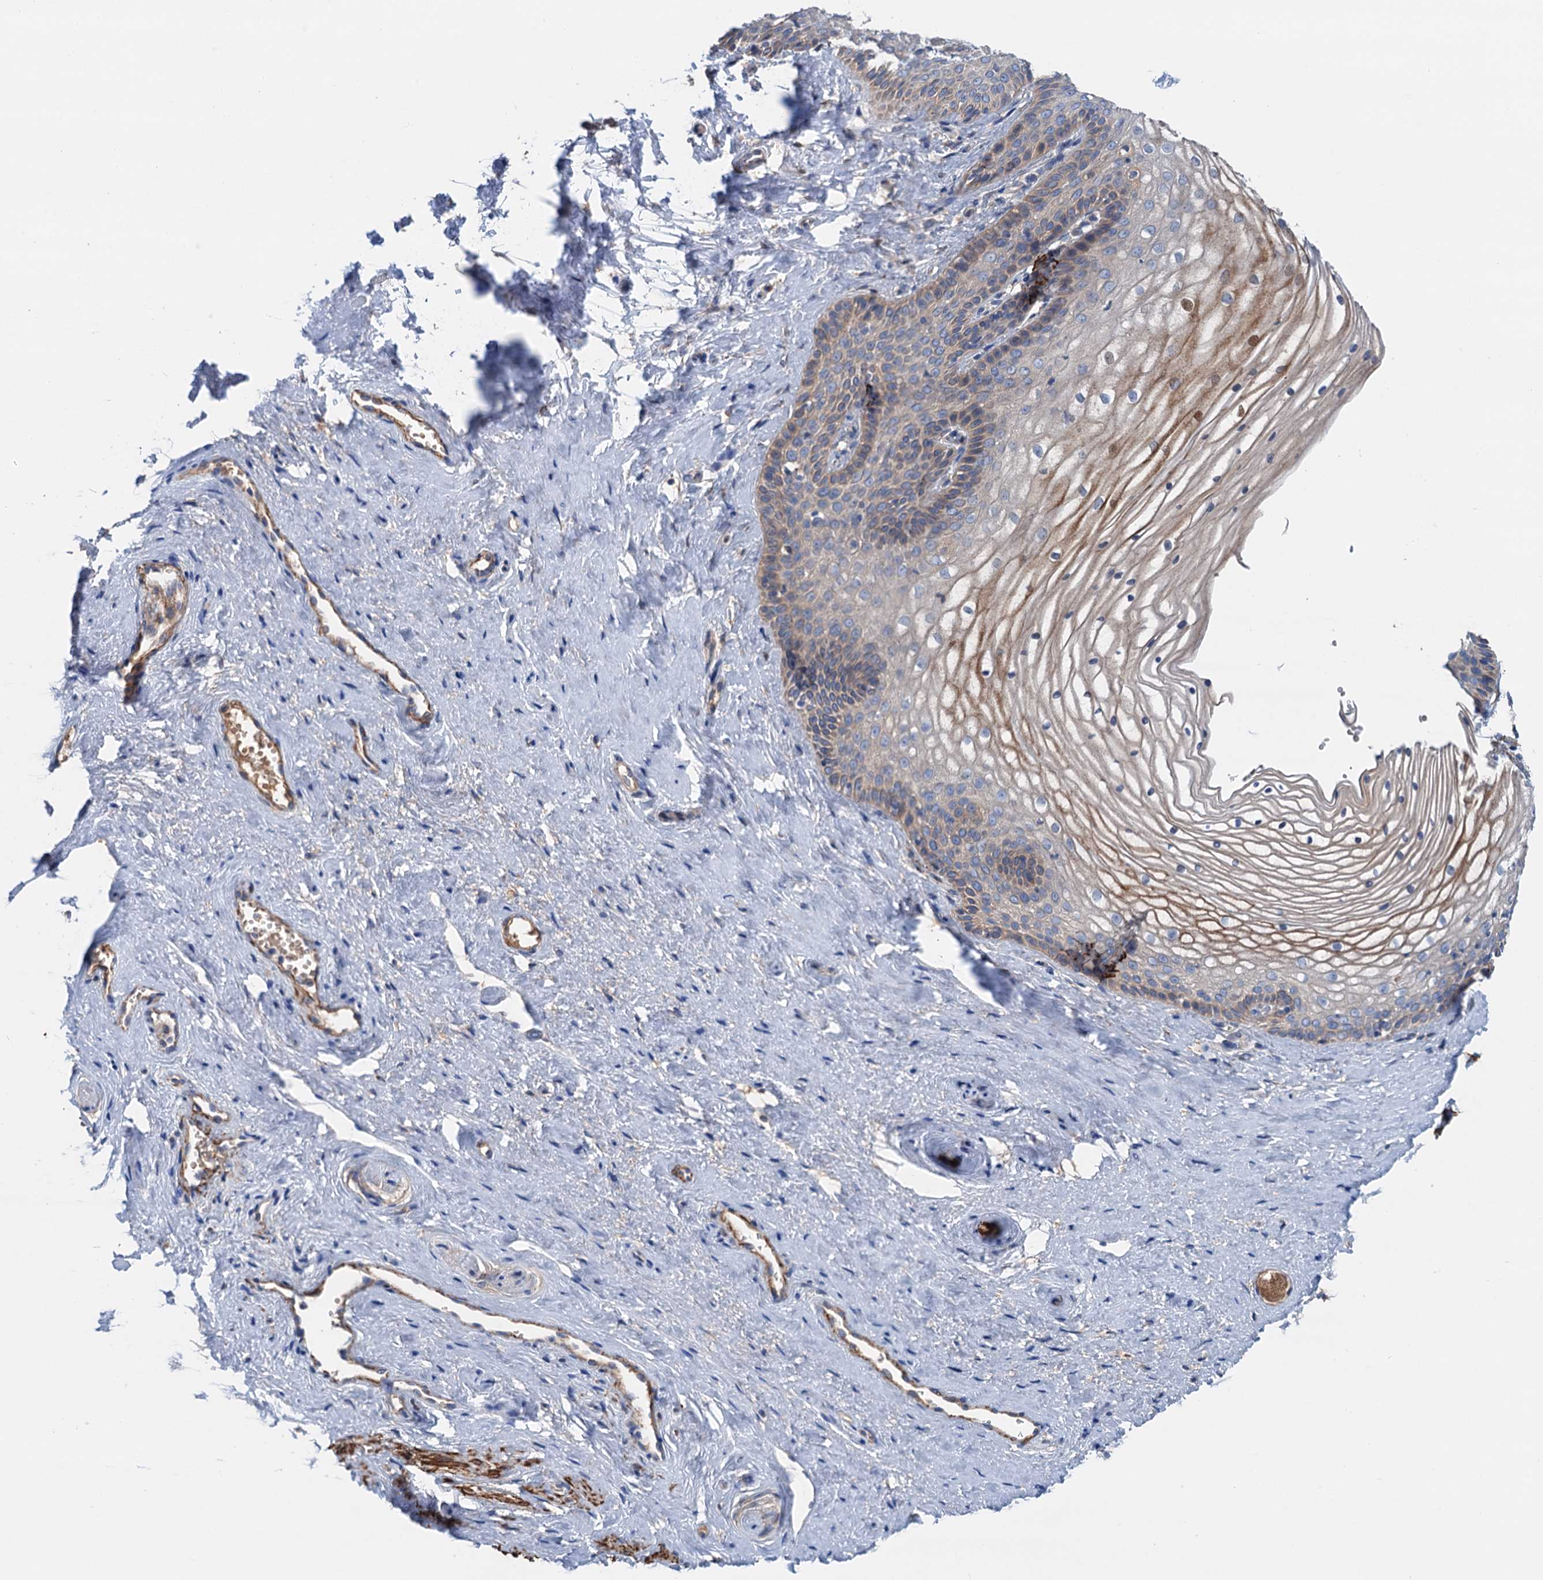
{"staining": {"intensity": "moderate", "quantity": ">75%", "location": "cytoplasmic/membranous,nuclear"}, "tissue": "vagina", "cell_type": "Squamous epithelial cells", "image_type": "normal", "snomed": [{"axis": "morphology", "description": "Normal tissue, NOS"}, {"axis": "topography", "description": "Vagina"}, {"axis": "topography", "description": "Cervix"}], "caption": "Vagina stained for a protein (brown) reveals moderate cytoplasmic/membranous,nuclear positive expression in approximately >75% of squamous epithelial cells.", "gene": "CSTPP1", "patient": {"sex": "female", "age": 40}}